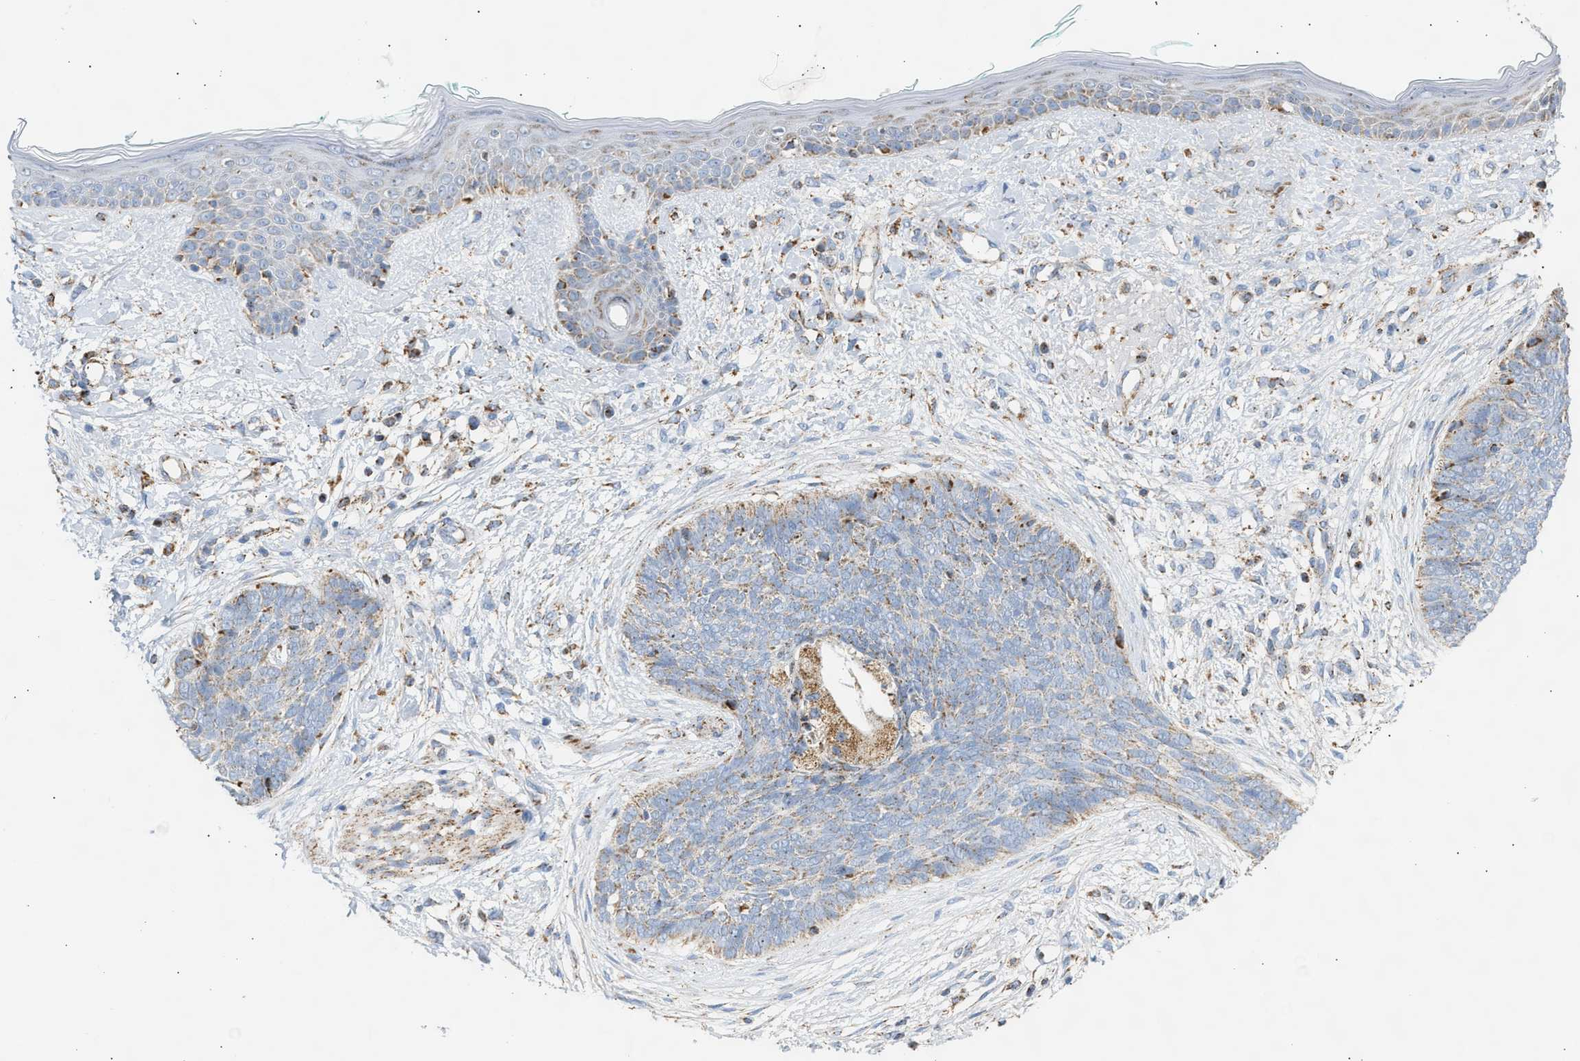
{"staining": {"intensity": "moderate", "quantity": "25%-75%", "location": "cytoplasmic/membranous"}, "tissue": "skin cancer", "cell_type": "Tumor cells", "image_type": "cancer", "snomed": [{"axis": "morphology", "description": "Basal cell carcinoma"}, {"axis": "topography", "description": "Skin"}], "caption": "Approximately 25%-75% of tumor cells in human skin basal cell carcinoma reveal moderate cytoplasmic/membranous protein expression as visualized by brown immunohistochemical staining.", "gene": "OGDH", "patient": {"sex": "female", "age": 84}}